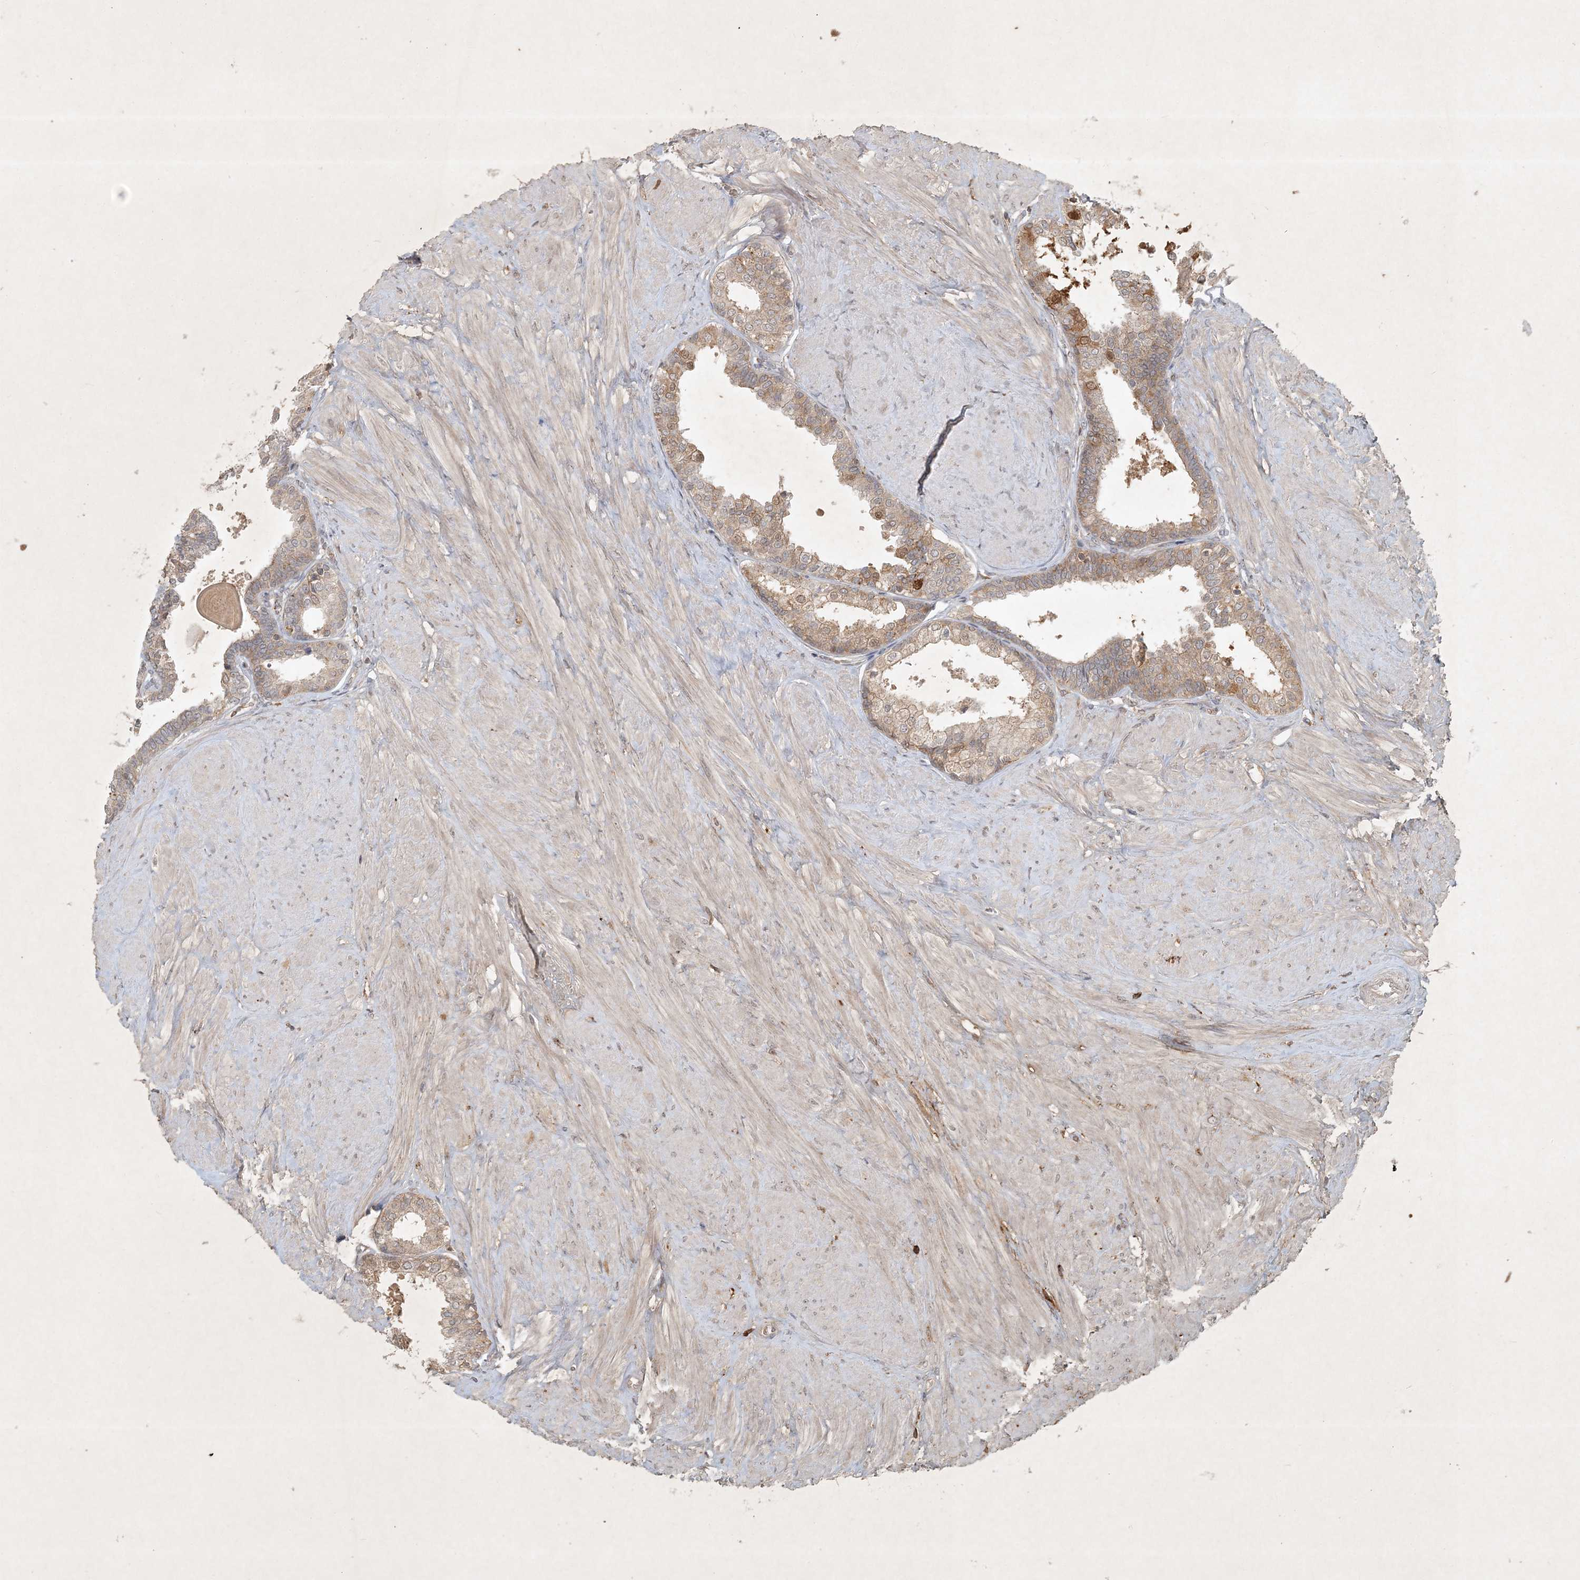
{"staining": {"intensity": "weak", "quantity": "25%-75%", "location": "cytoplasmic/membranous"}, "tissue": "prostate", "cell_type": "Glandular cells", "image_type": "normal", "snomed": [{"axis": "morphology", "description": "Normal tissue, NOS"}, {"axis": "topography", "description": "Prostate"}], "caption": "Human prostate stained with a brown dye exhibits weak cytoplasmic/membranous positive staining in about 25%-75% of glandular cells.", "gene": "TNFAIP6", "patient": {"sex": "male", "age": 48}}